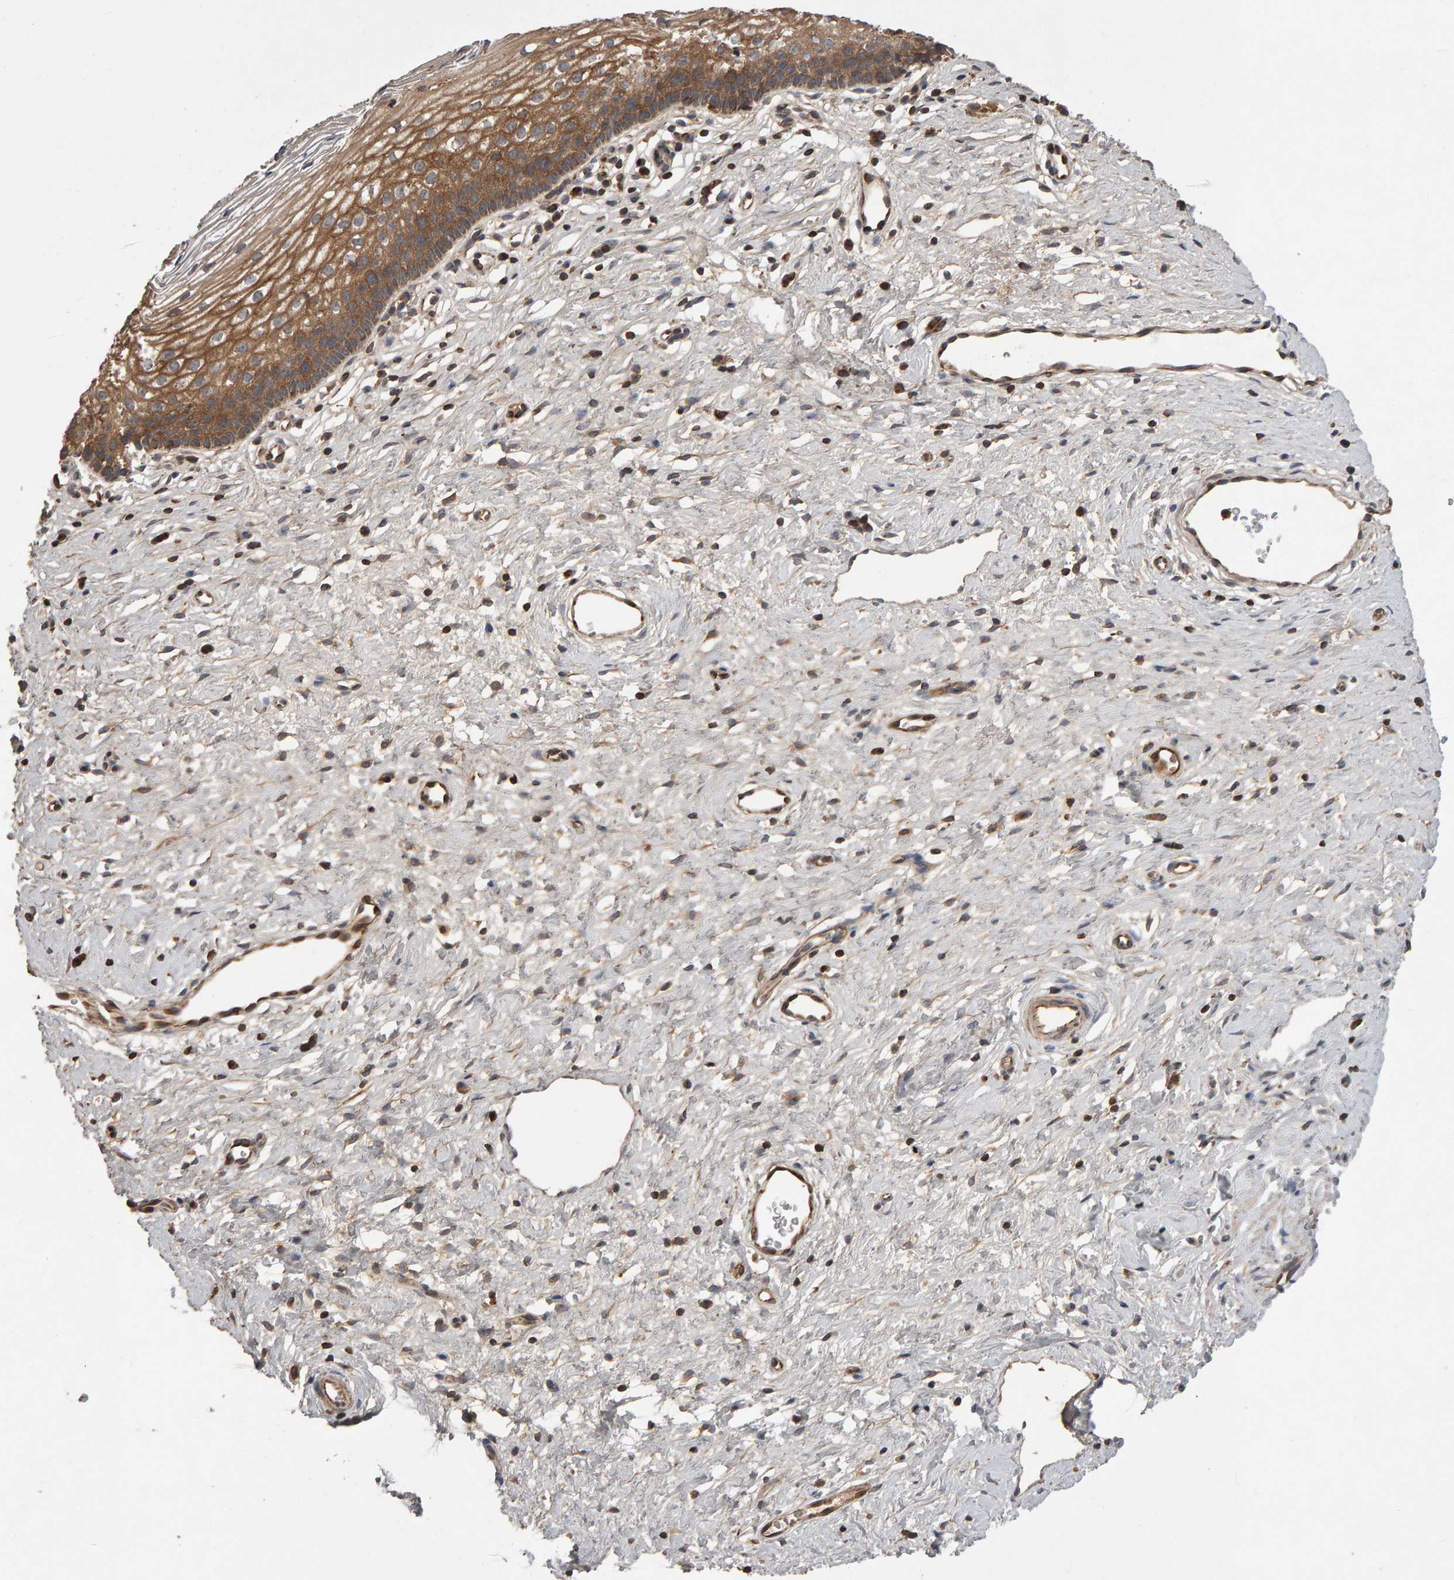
{"staining": {"intensity": "moderate", "quantity": ">75%", "location": "cytoplasmic/membranous"}, "tissue": "cervix", "cell_type": "Glandular cells", "image_type": "normal", "snomed": [{"axis": "morphology", "description": "Normal tissue, NOS"}, {"axis": "topography", "description": "Cervix"}], "caption": "Unremarkable cervix shows moderate cytoplasmic/membranous positivity in about >75% of glandular cells, visualized by immunohistochemistry.", "gene": "PGS1", "patient": {"sex": "female", "age": 27}}